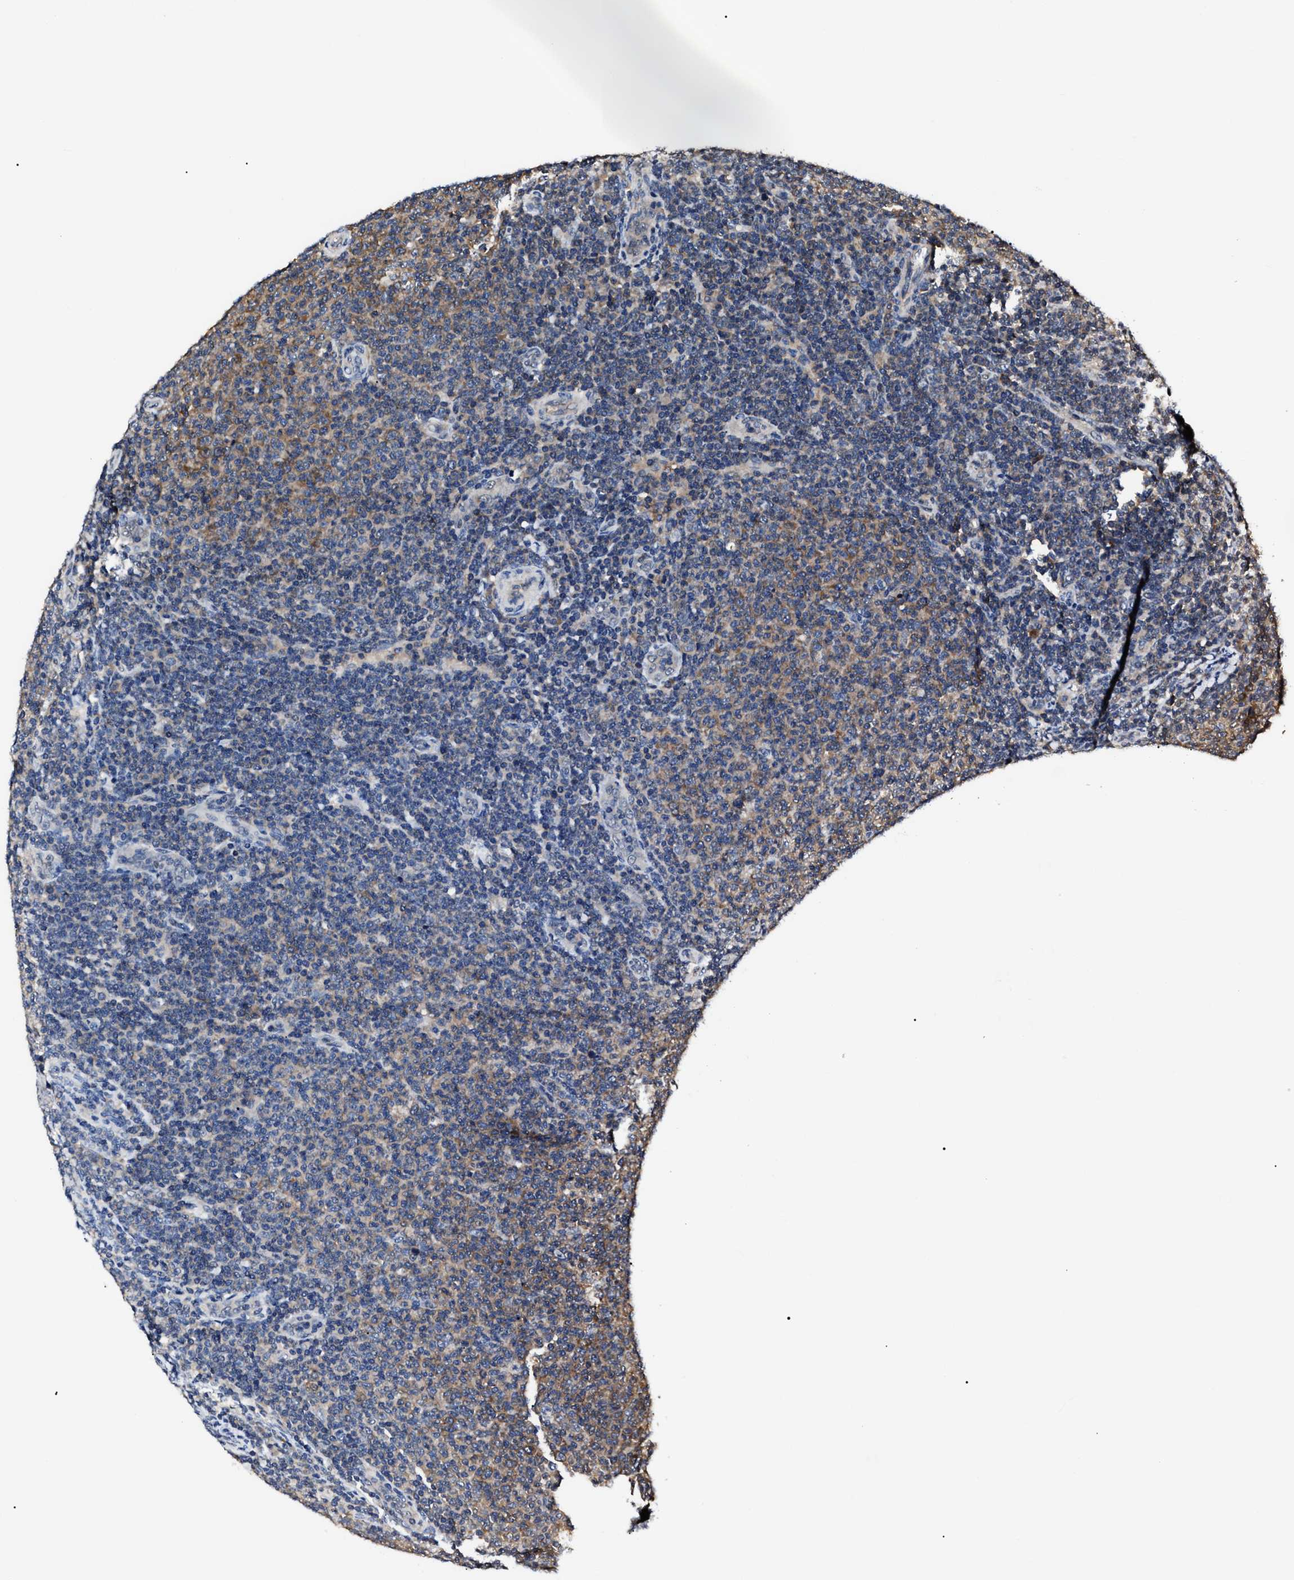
{"staining": {"intensity": "moderate", "quantity": "25%-75%", "location": "cytoplasmic/membranous"}, "tissue": "lymphoma", "cell_type": "Tumor cells", "image_type": "cancer", "snomed": [{"axis": "morphology", "description": "Malignant lymphoma, non-Hodgkin's type, Low grade"}, {"axis": "topography", "description": "Lymph node"}], "caption": "A histopathology image of malignant lymphoma, non-Hodgkin's type (low-grade) stained for a protein reveals moderate cytoplasmic/membranous brown staining in tumor cells.", "gene": "CCT8", "patient": {"sex": "male", "age": 66}}